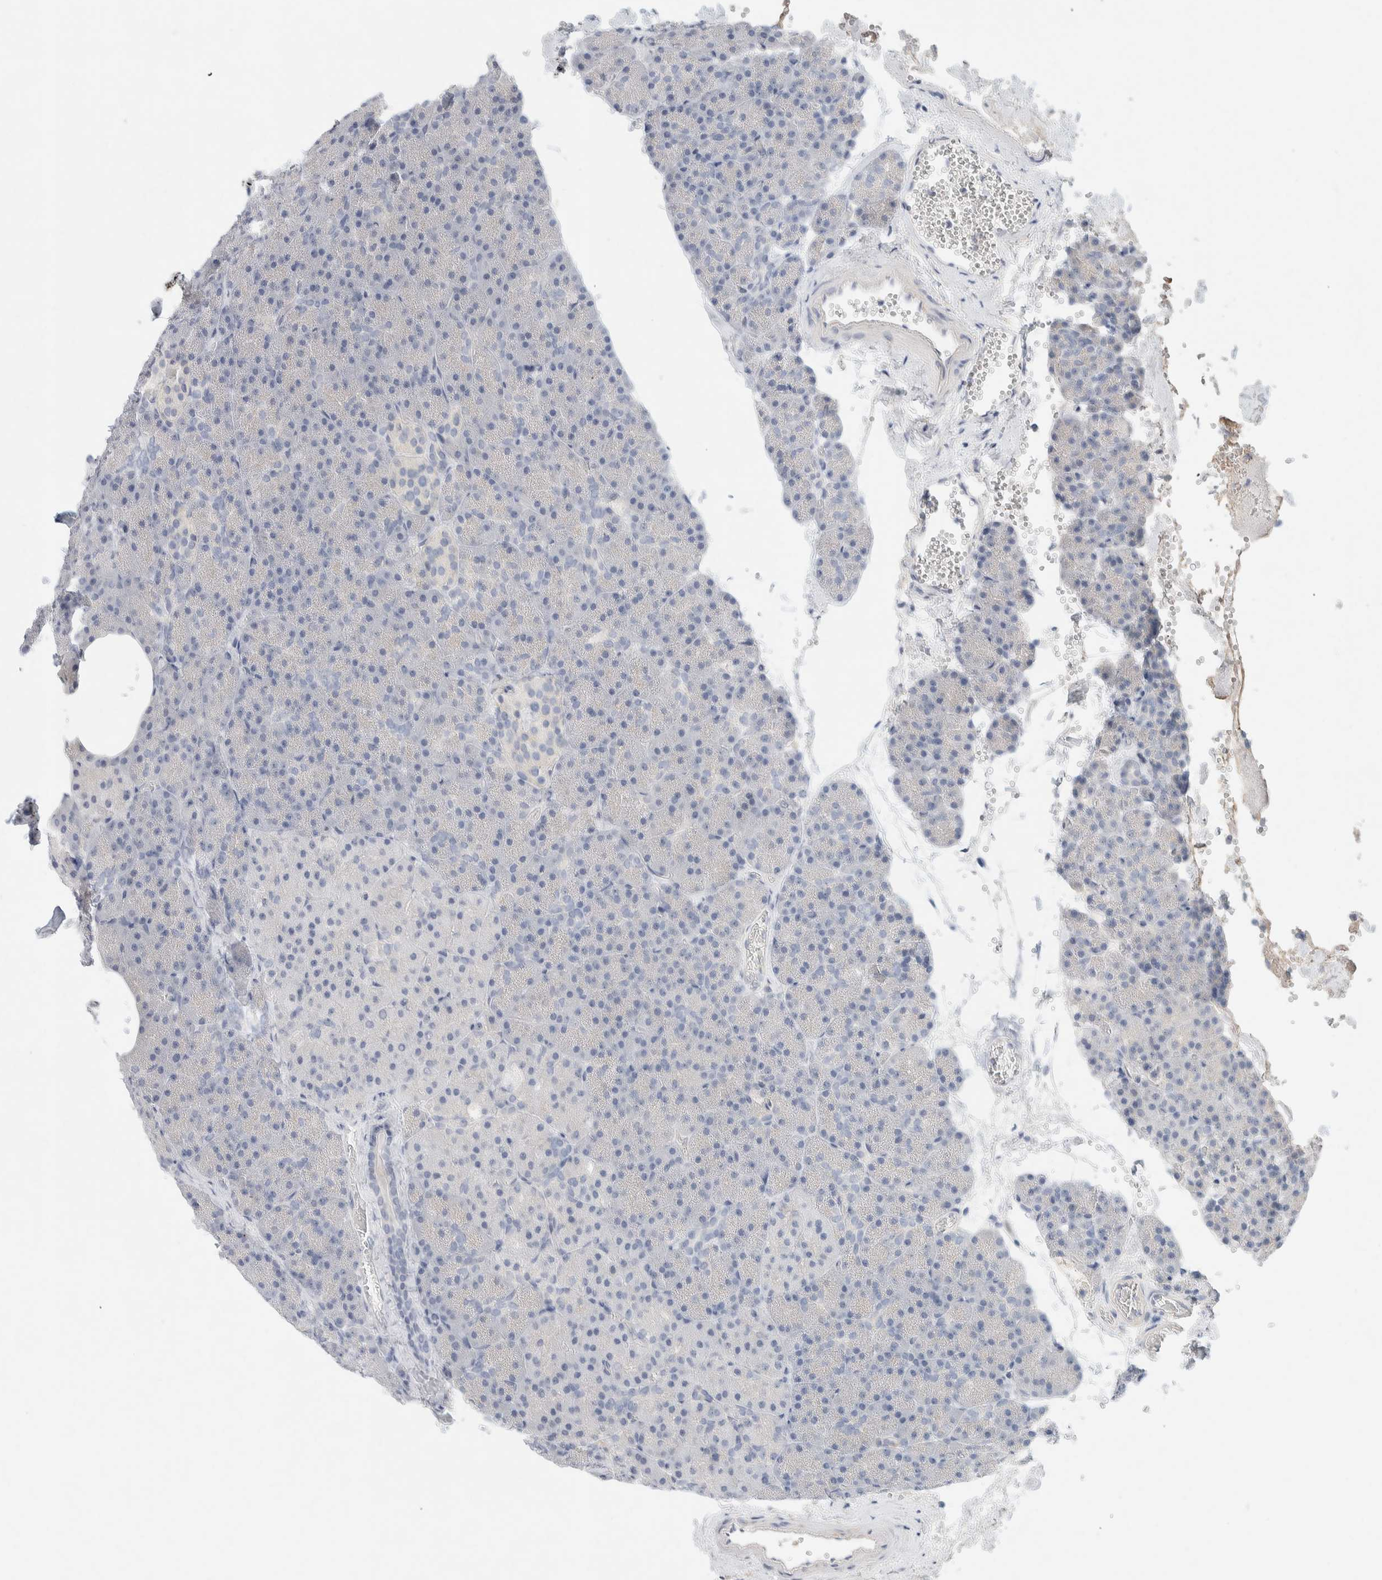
{"staining": {"intensity": "negative", "quantity": "none", "location": "none"}, "tissue": "pancreas", "cell_type": "Exocrine glandular cells", "image_type": "normal", "snomed": [{"axis": "morphology", "description": "Normal tissue, NOS"}, {"axis": "morphology", "description": "Carcinoid, malignant, NOS"}, {"axis": "topography", "description": "Pancreas"}], "caption": "Immunohistochemistry micrograph of unremarkable pancreas stained for a protein (brown), which demonstrates no positivity in exocrine glandular cells. The staining is performed using DAB brown chromogen with nuclei counter-stained in using hematoxylin.", "gene": "ALOX12B", "patient": {"sex": "female", "age": 35}}